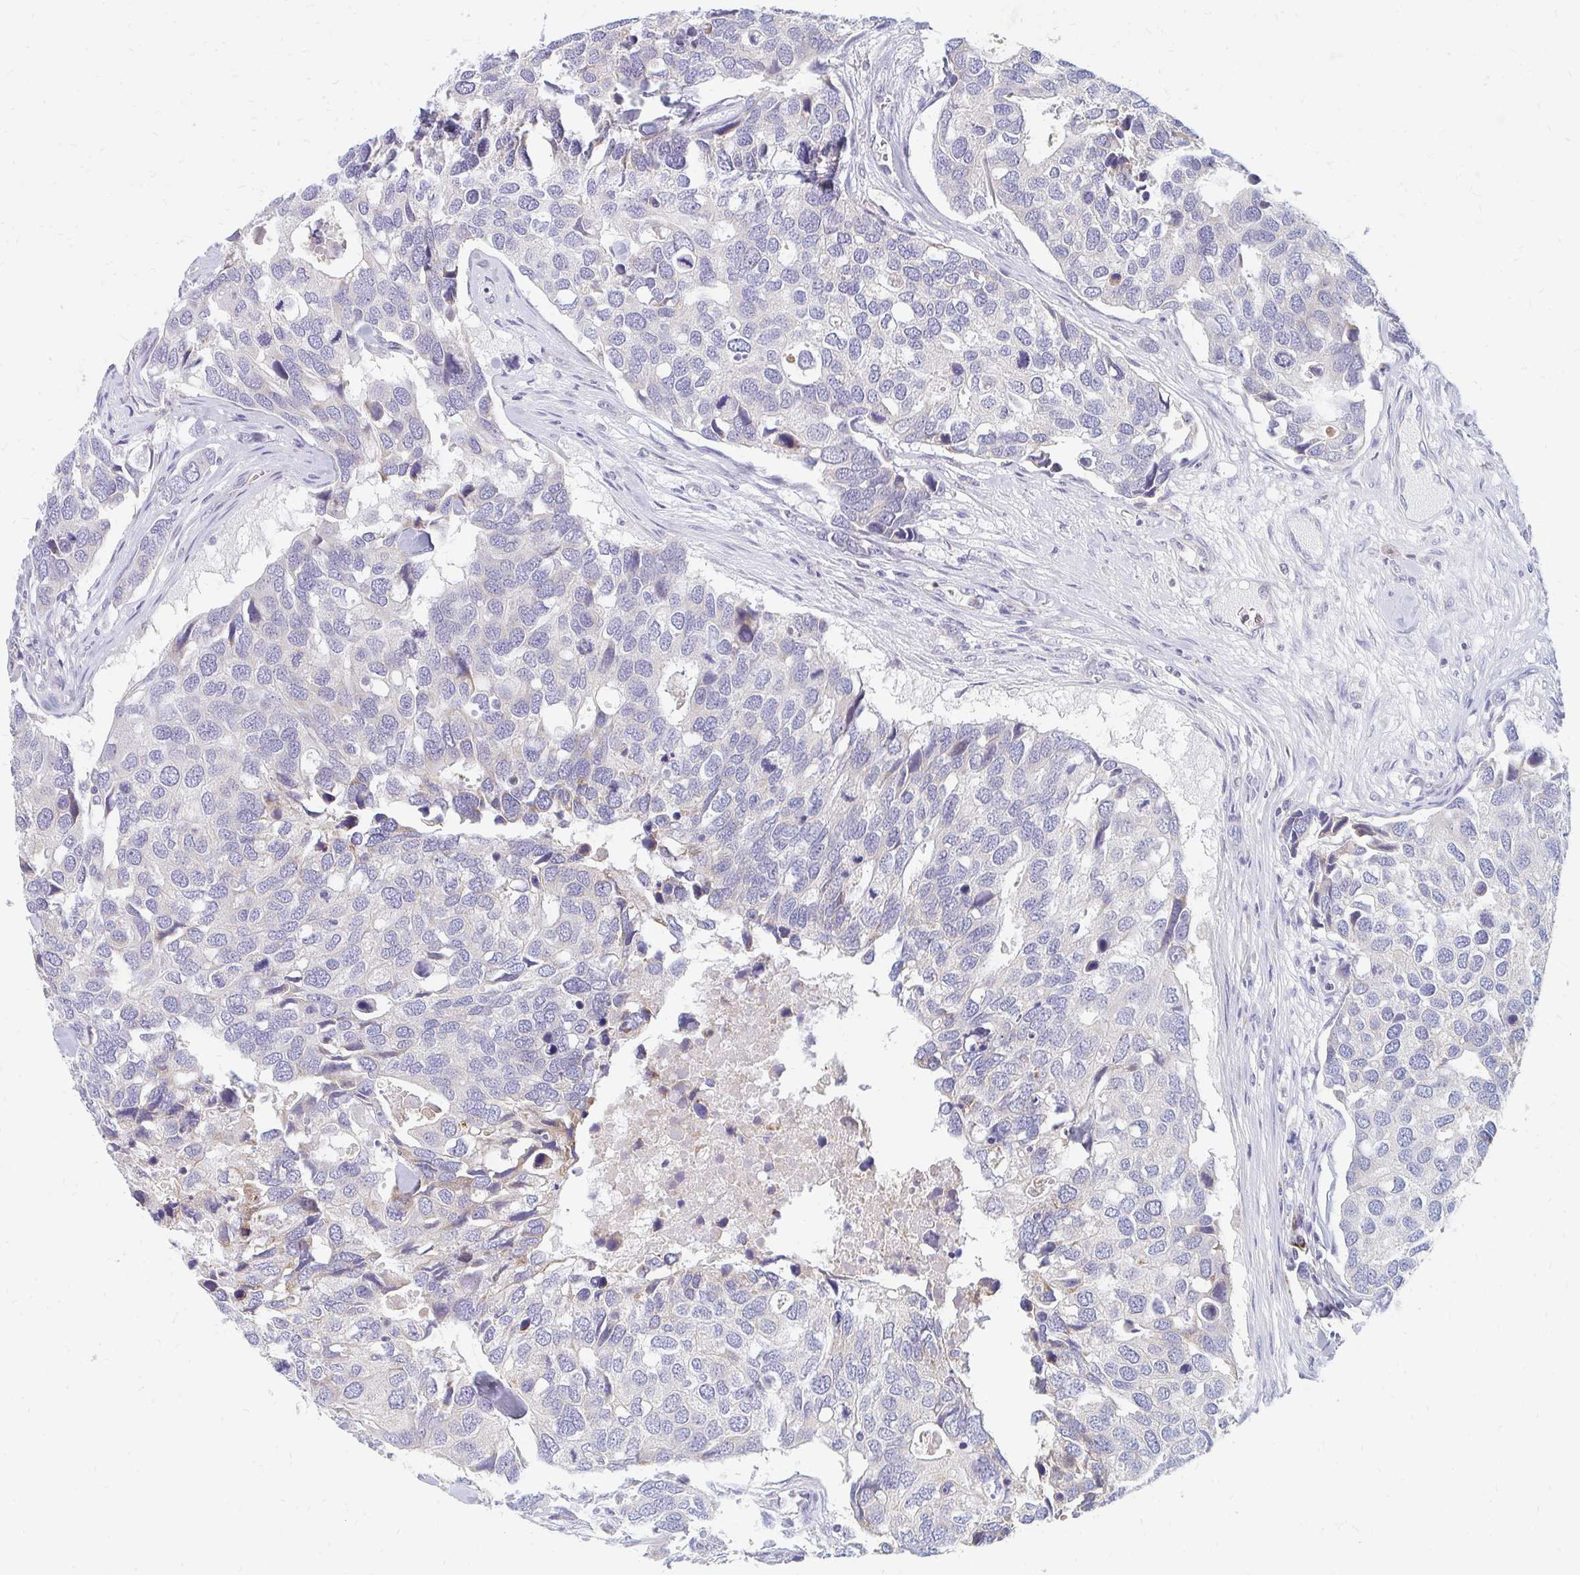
{"staining": {"intensity": "negative", "quantity": "none", "location": "none"}, "tissue": "breast cancer", "cell_type": "Tumor cells", "image_type": "cancer", "snomed": [{"axis": "morphology", "description": "Duct carcinoma"}, {"axis": "topography", "description": "Breast"}], "caption": "Tumor cells show no significant protein staining in breast cancer (intraductal carcinoma).", "gene": "OR10V1", "patient": {"sex": "female", "age": 83}}